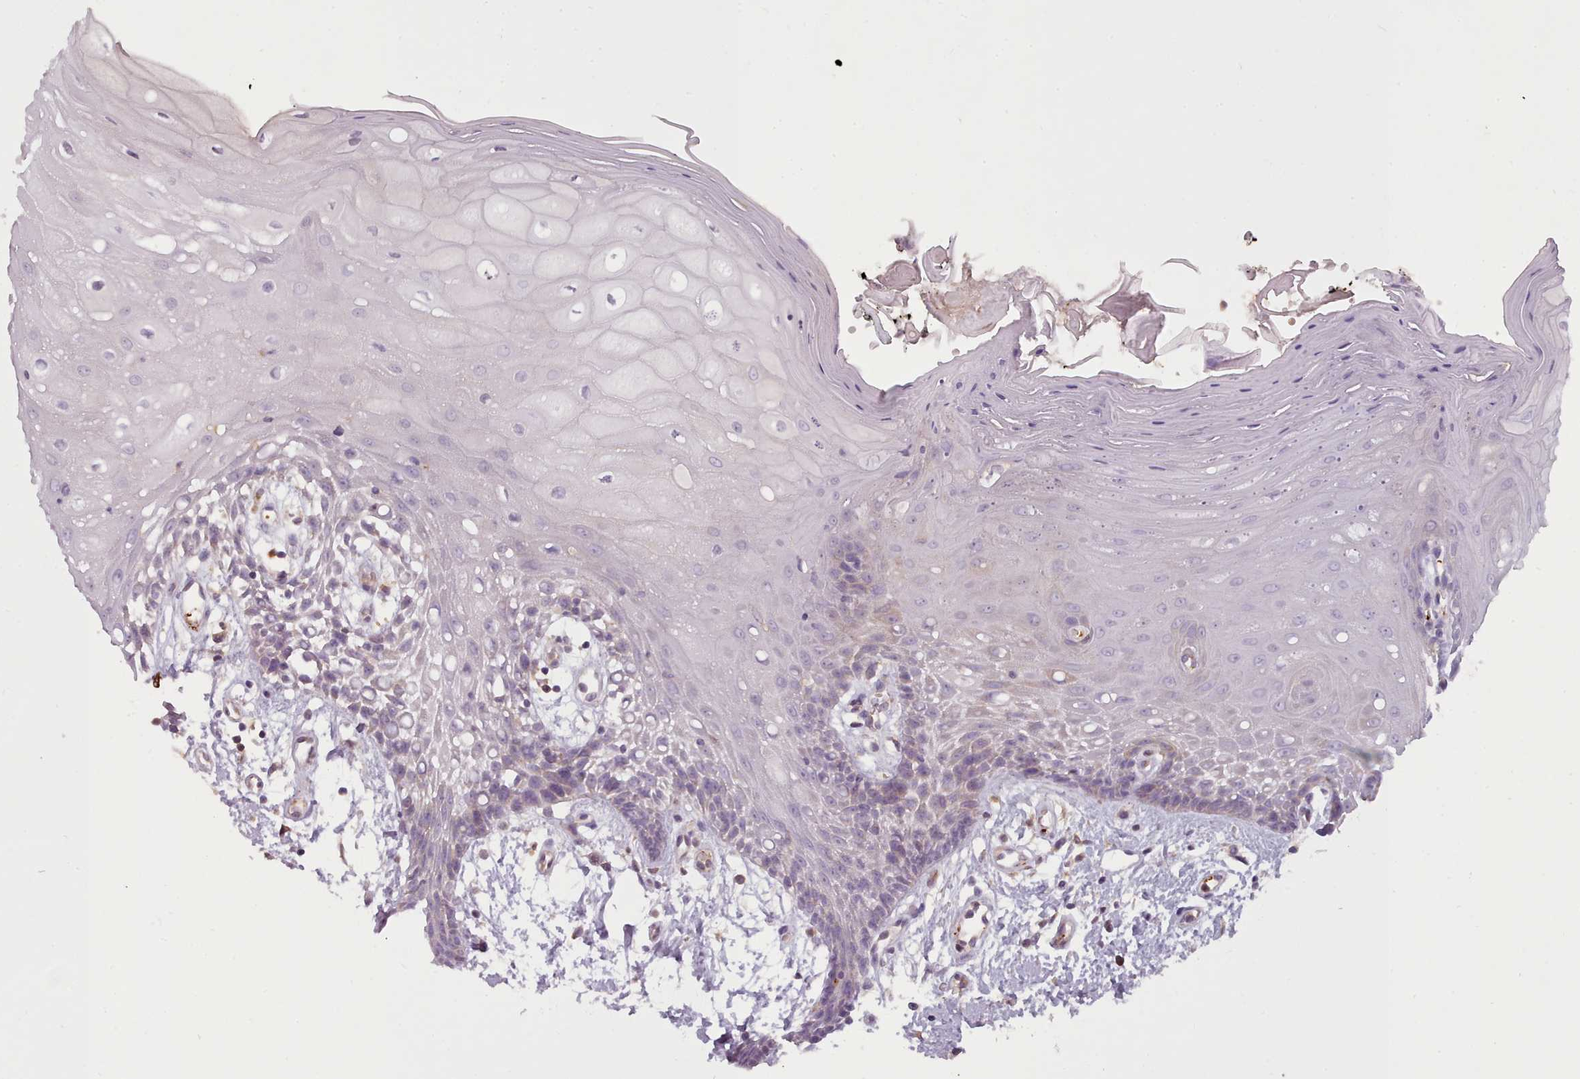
{"staining": {"intensity": "weak", "quantity": "<25%", "location": "cytoplasmic/membranous"}, "tissue": "oral mucosa", "cell_type": "Squamous epithelial cells", "image_type": "normal", "snomed": [{"axis": "morphology", "description": "Normal tissue, NOS"}, {"axis": "topography", "description": "Oral tissue"}, {"axis": "topography", "description": "Tounge, NOS"}], "caption": "An IHC photomicrograph of normal oral mucosa is shown. There is no staining in squamous epithelial cells of oral mucosa.", "gene": "NDST2", "patient": {"sex": "female", "age": 59}}